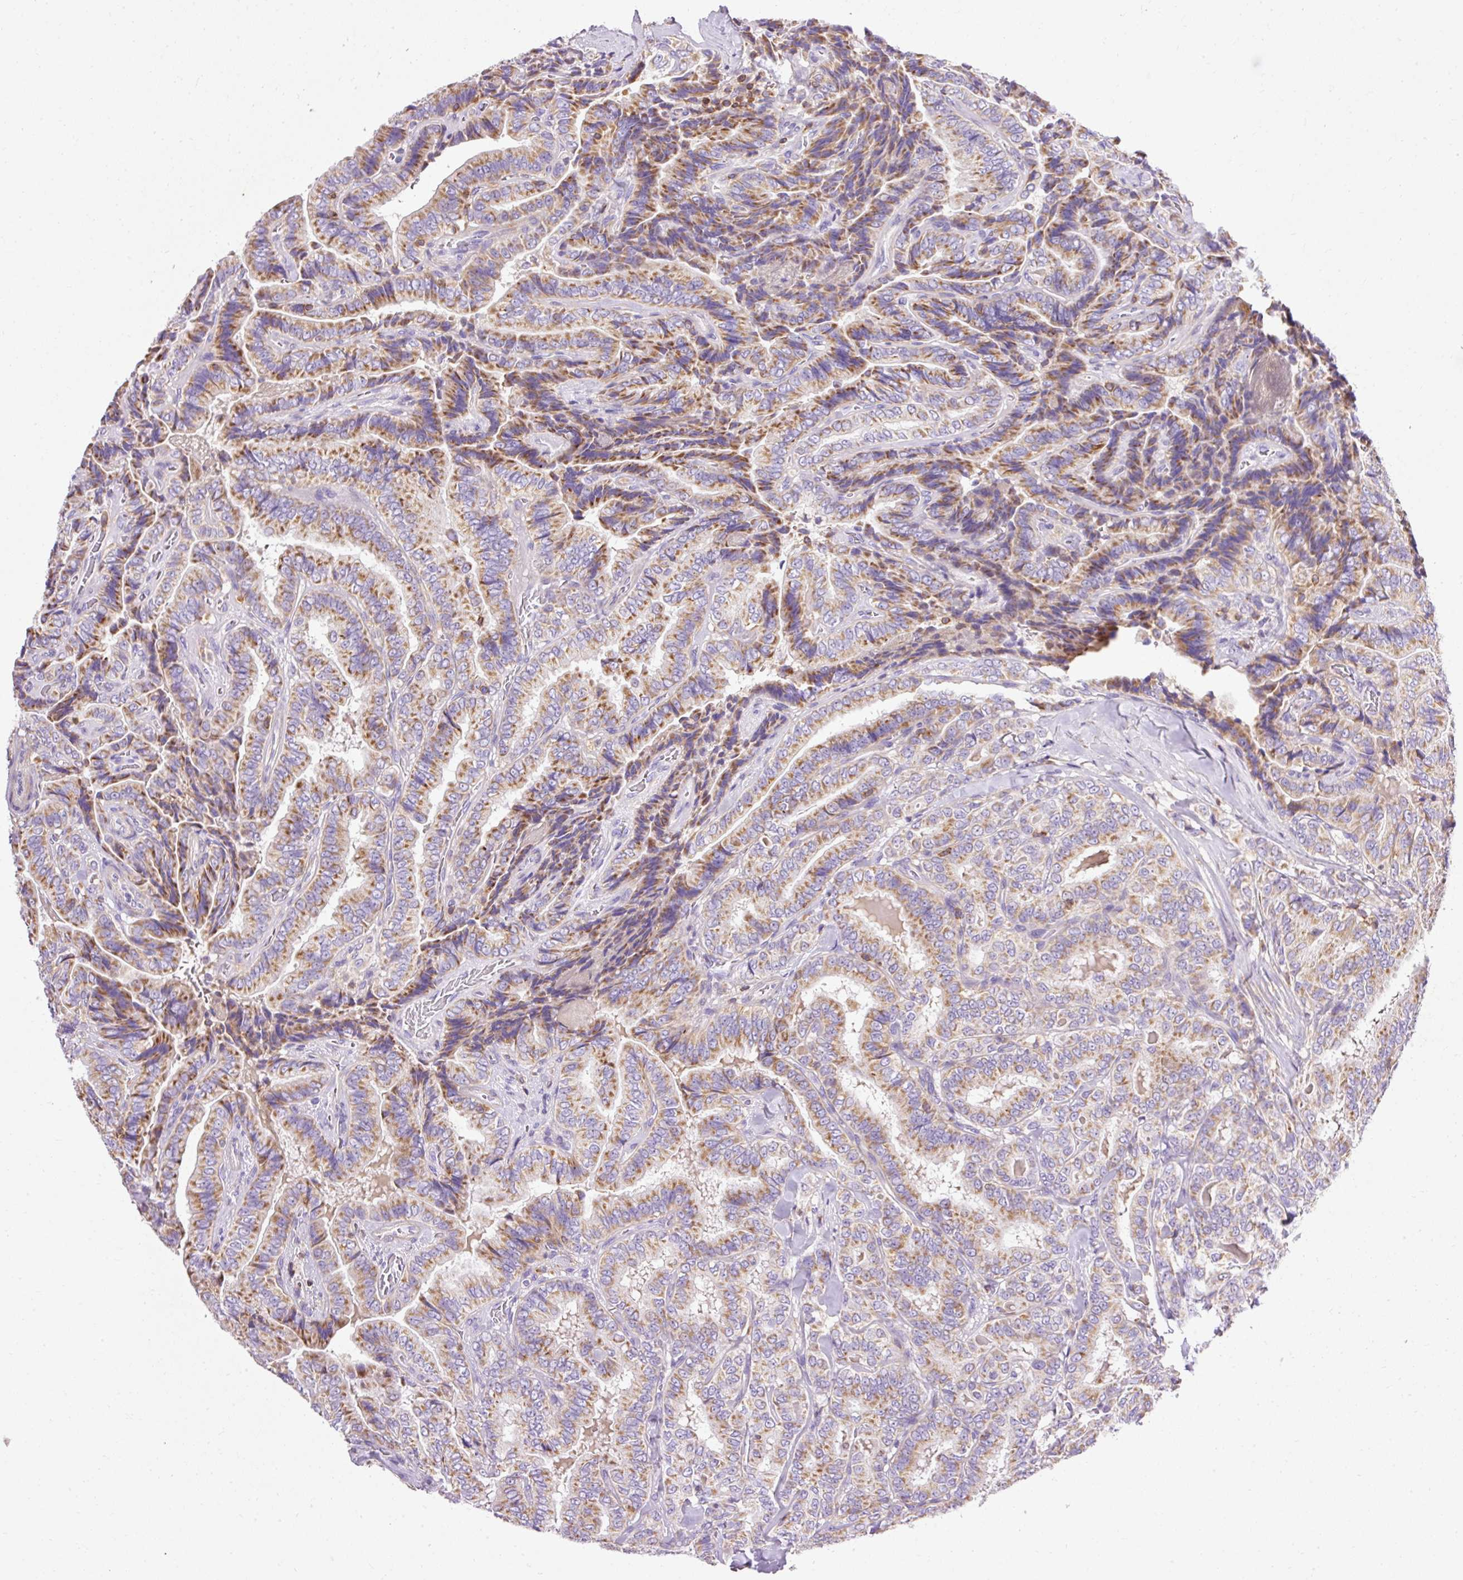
{"staining": {"intensity": "moderate", "quantity": ">75%", "location": "cytoplasmic/membranous"}, "tissue": "thyroid cancer", "cell_type": "Tumor cells", "image_type": "cancer", "snomed": [{"axis": "morphology", "description": "Papillary adenocarcinoma, NOS"}, {"axis": "topography", "description": "Thyroid gland"}], "caption": "High-magnification brightfield microscopy of thyroid papillary adenocarcinoma stained with DAB (3,3'-diaminobenzidine) (brown) and counterstained with hematoxylin (blue). tumor cells exhibit moderate cytoplasmic/membranous expression is appreciated in approximately>75% of cells.", "gene": "IMMT", "patient": {"sex": "male", "age": 61}}